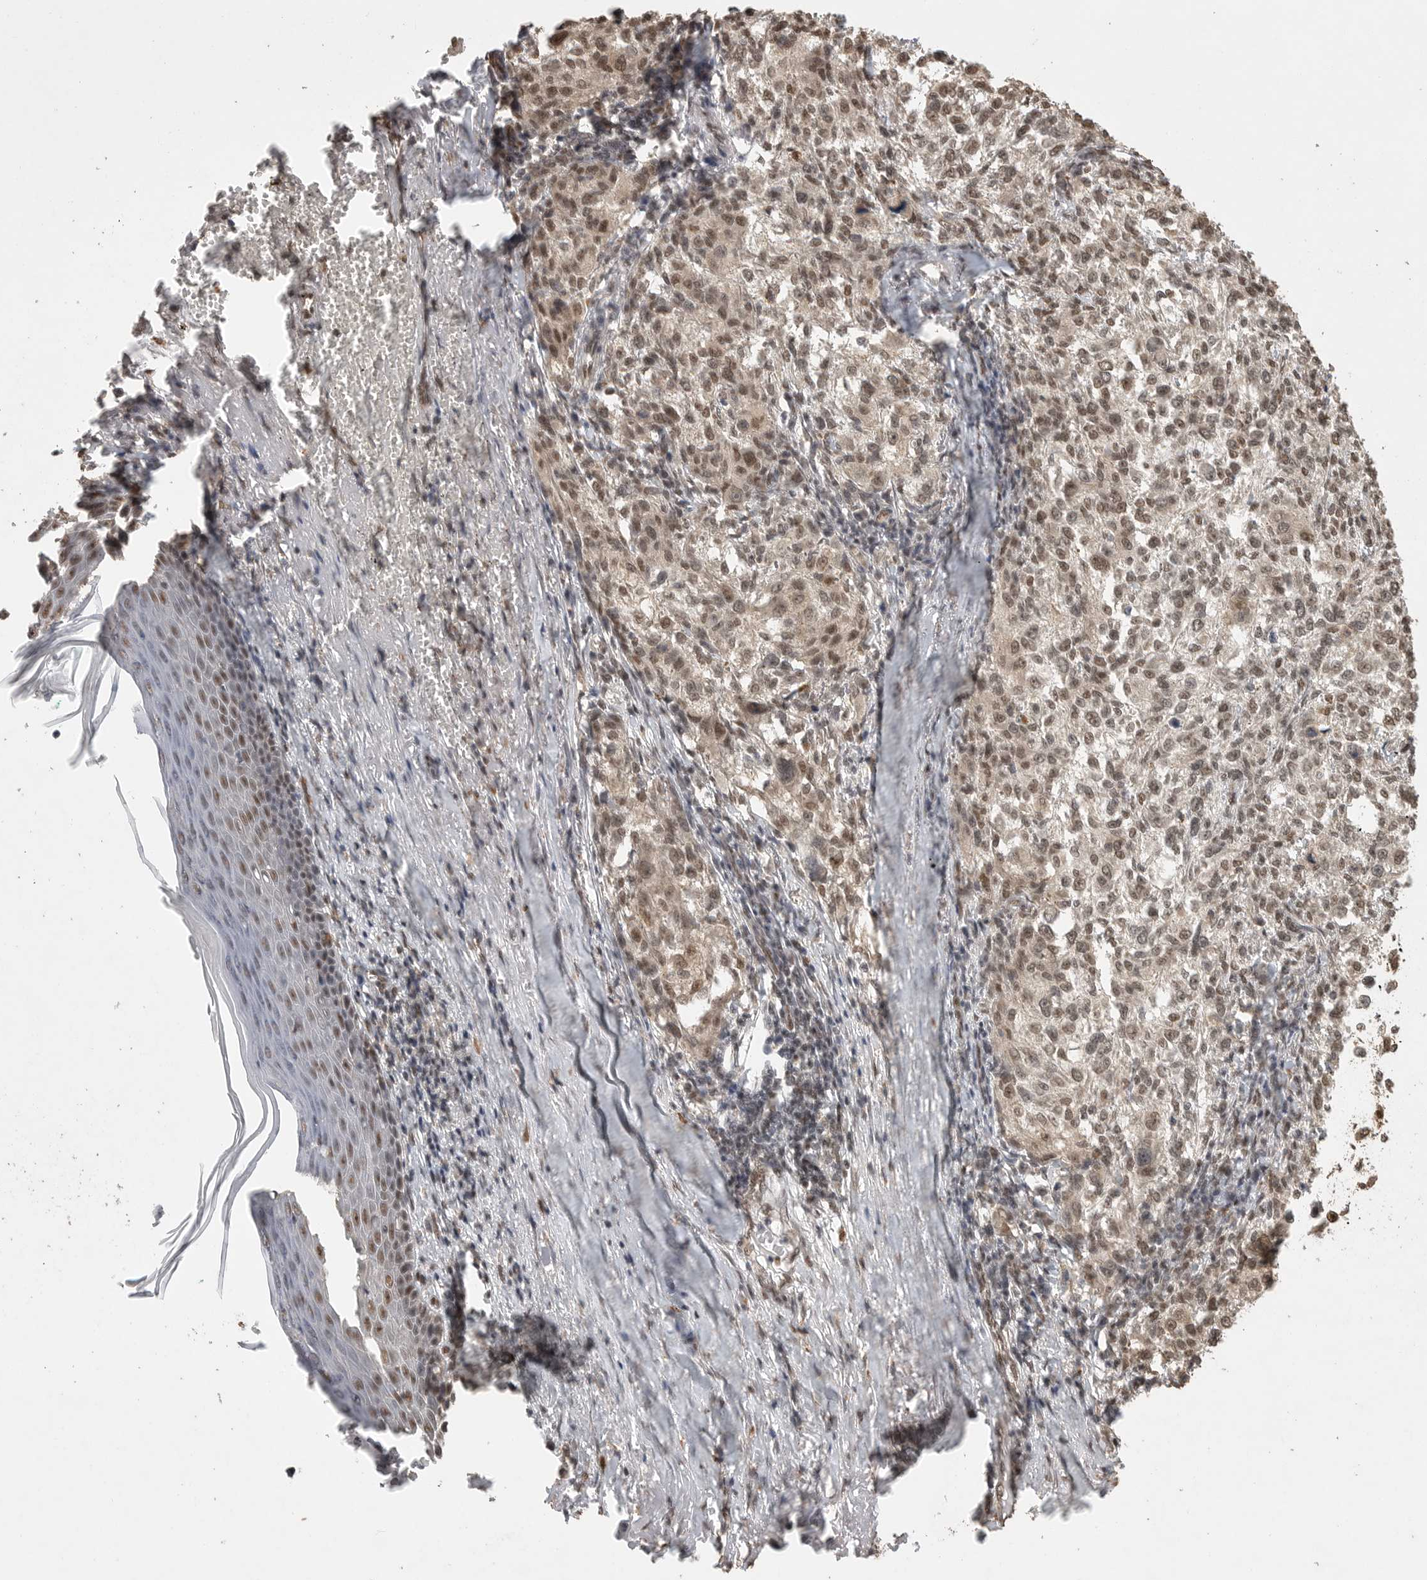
{"staining": {"intensity": "moderate", "quantity": ">75%", "location": "nuclear"}, "tissue": "melanoma", "cell_type": "Tumor cells", "image_type": "cancer", "snomed": [{"axis": "morphology", "description": "Necrosis, NOS"}, {"axis": "morphology", "description": "Malignant melanoma, NOS"}, {"axis": "topography", "description": "Skin"}], "caption": "Malignant melanoma tissue reveals moderate nuclear positivity in about >75% of tumor cells, visualized by immunohistochemistry.", "gene": "DFFA", "patient": {"sex": "female", "age": 87}}